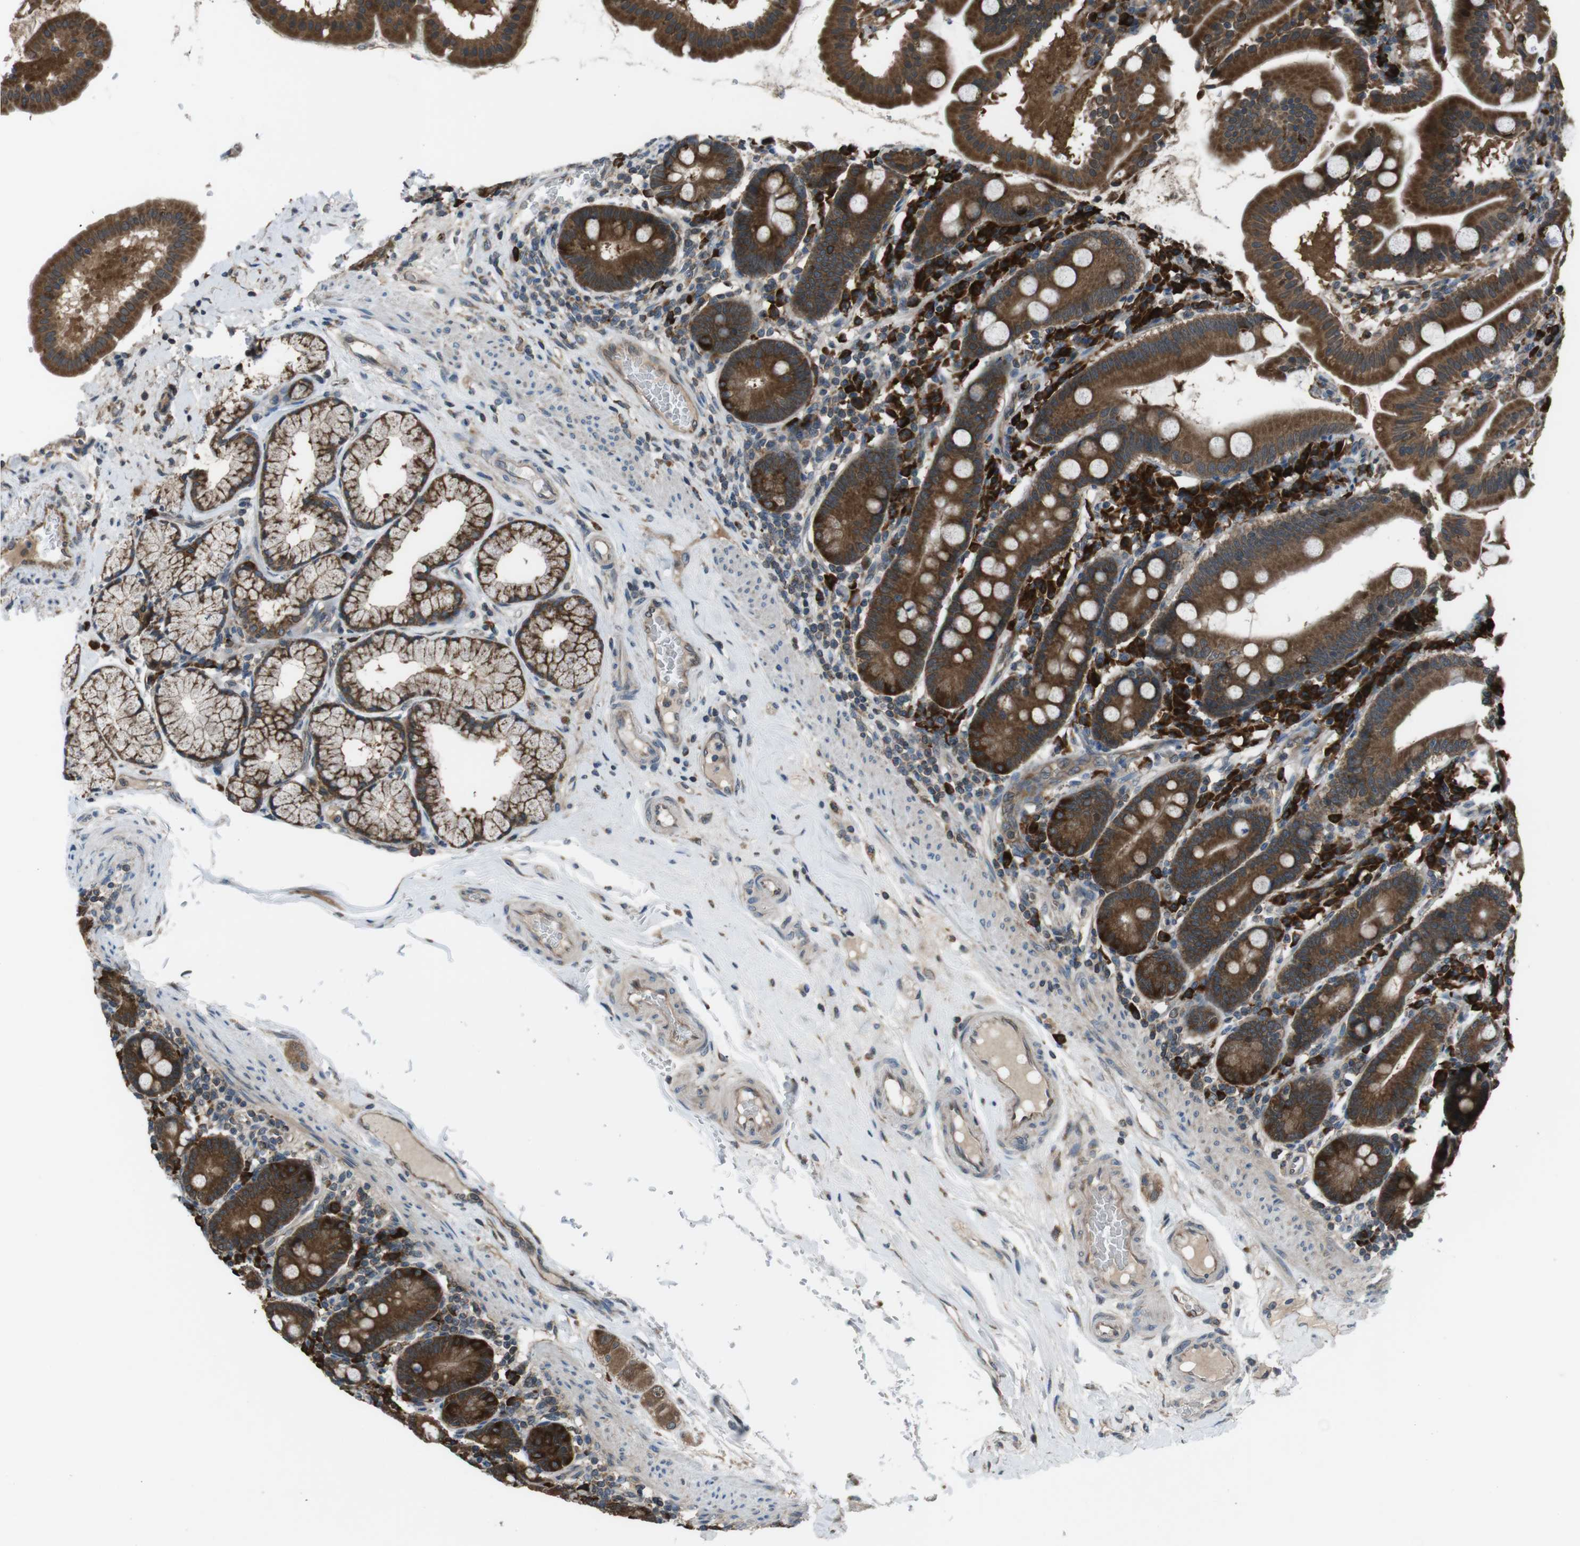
{"staining": {"intensity": "strong", "quantity": ">75%", "location": "cytoplasmic/membranous"}, "tissue": "duodenum", "cell_type": "Glandular cells", "image_type": "normal", "snomed": [{"axis": "morphology", "description": "Normal tissue, NOS"}, {"axis": "topography", "description": "Duodenum"}], "caption": "Immunohistochemical staining of unremarkable duodenum exhibits >75% levels of strong cytoplasmic/membranous protein expression in approximately >75% of glandular cells.", "gene": "SSR3", "patient": {"sex": "male", "age": 50}}